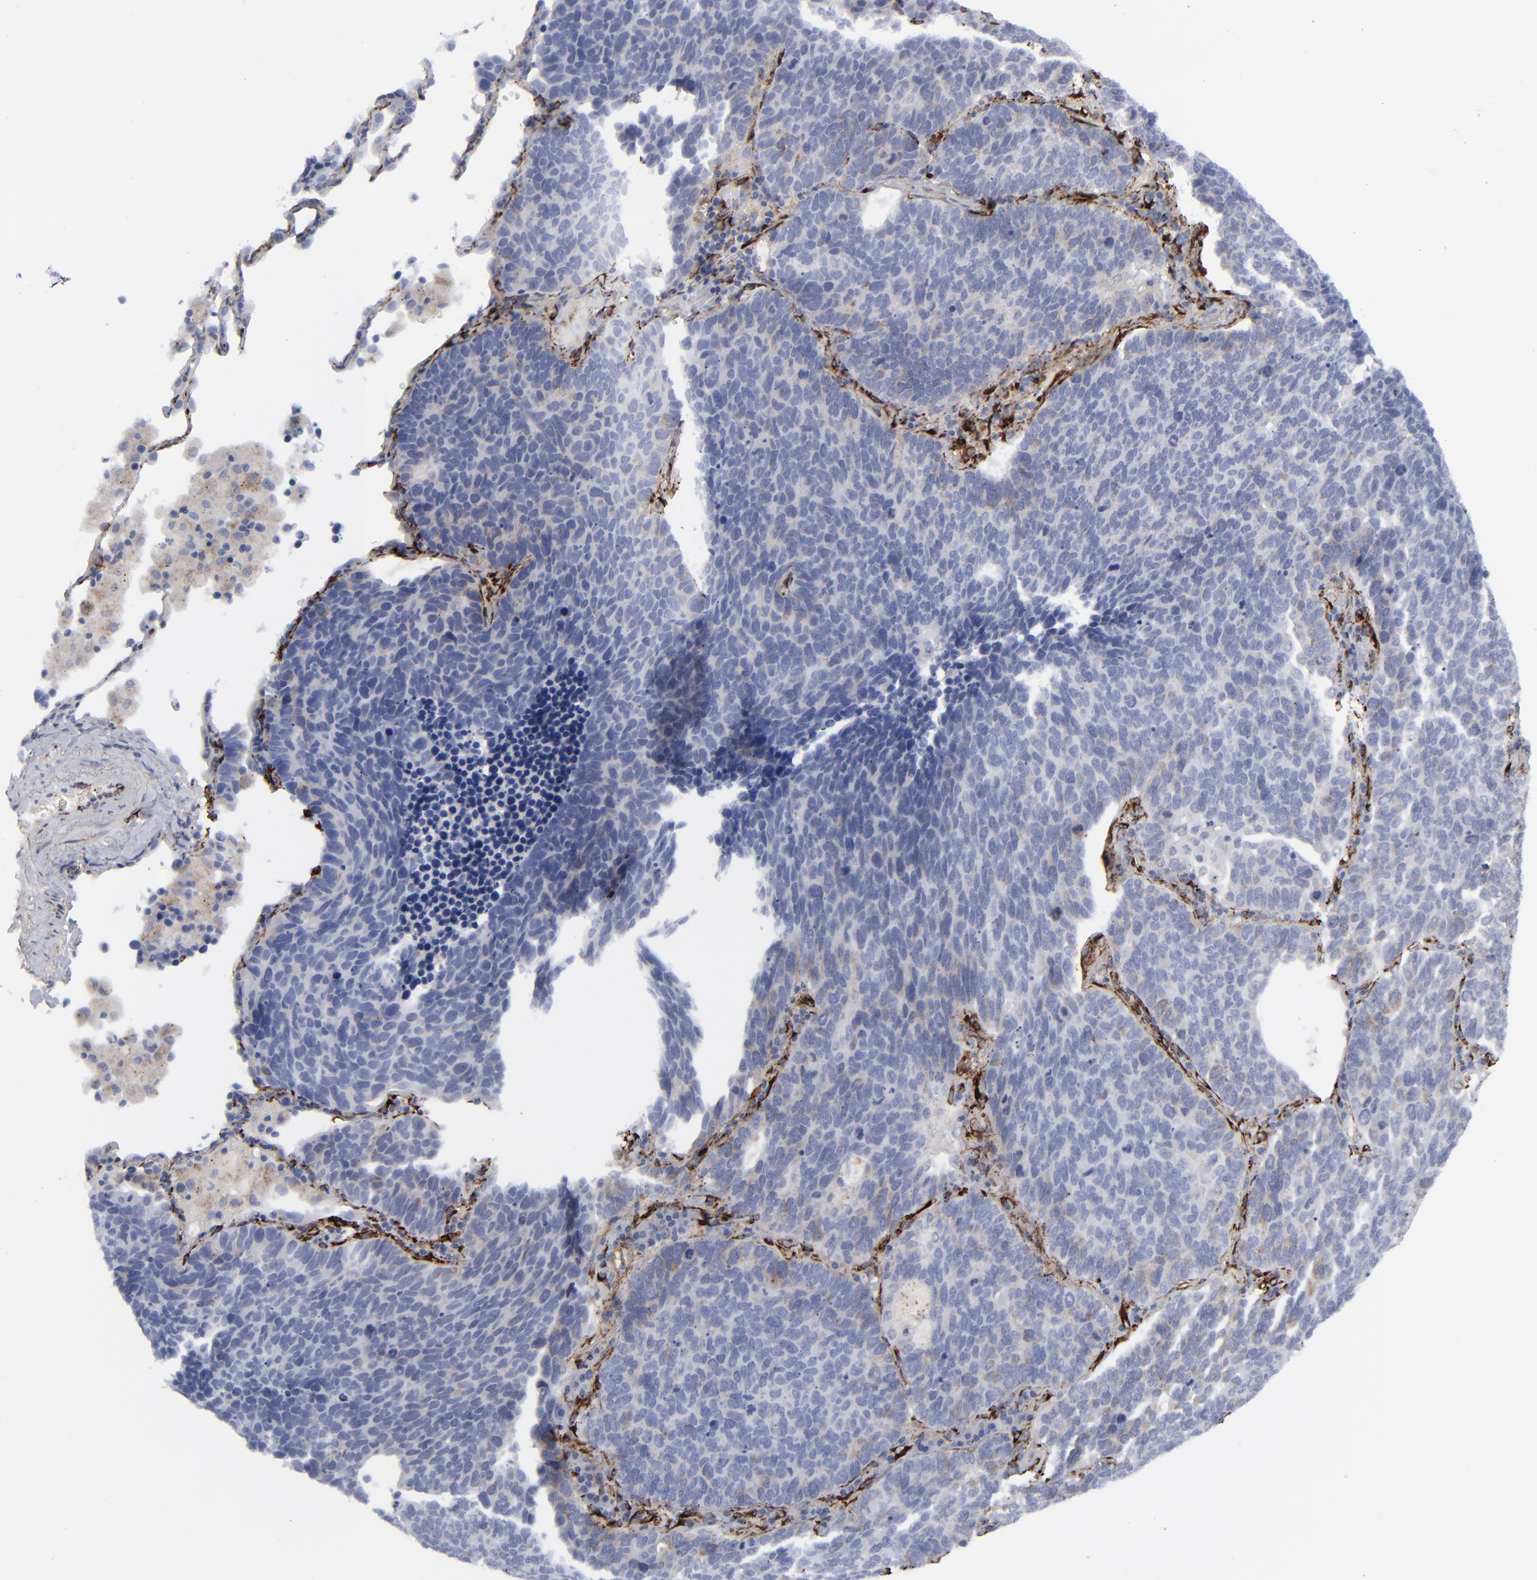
{"staining": {"intensity": "negative", "quantity": "none", "location": "none"}, "tissue": "lung cancer", "cell_type": "Tumor cells", "image_type": "cancer", "snomed": [{"axis": "morphology", "description": "Neoplasm, malignant, NOS"}, {"axis": "topography", "description": "Lung"}], "caption": "Protein analysis of lung cancer shows no significant staining in tumor cells.", "gene": "SPARC", "patient": {"sex": "female", "age": 75}}